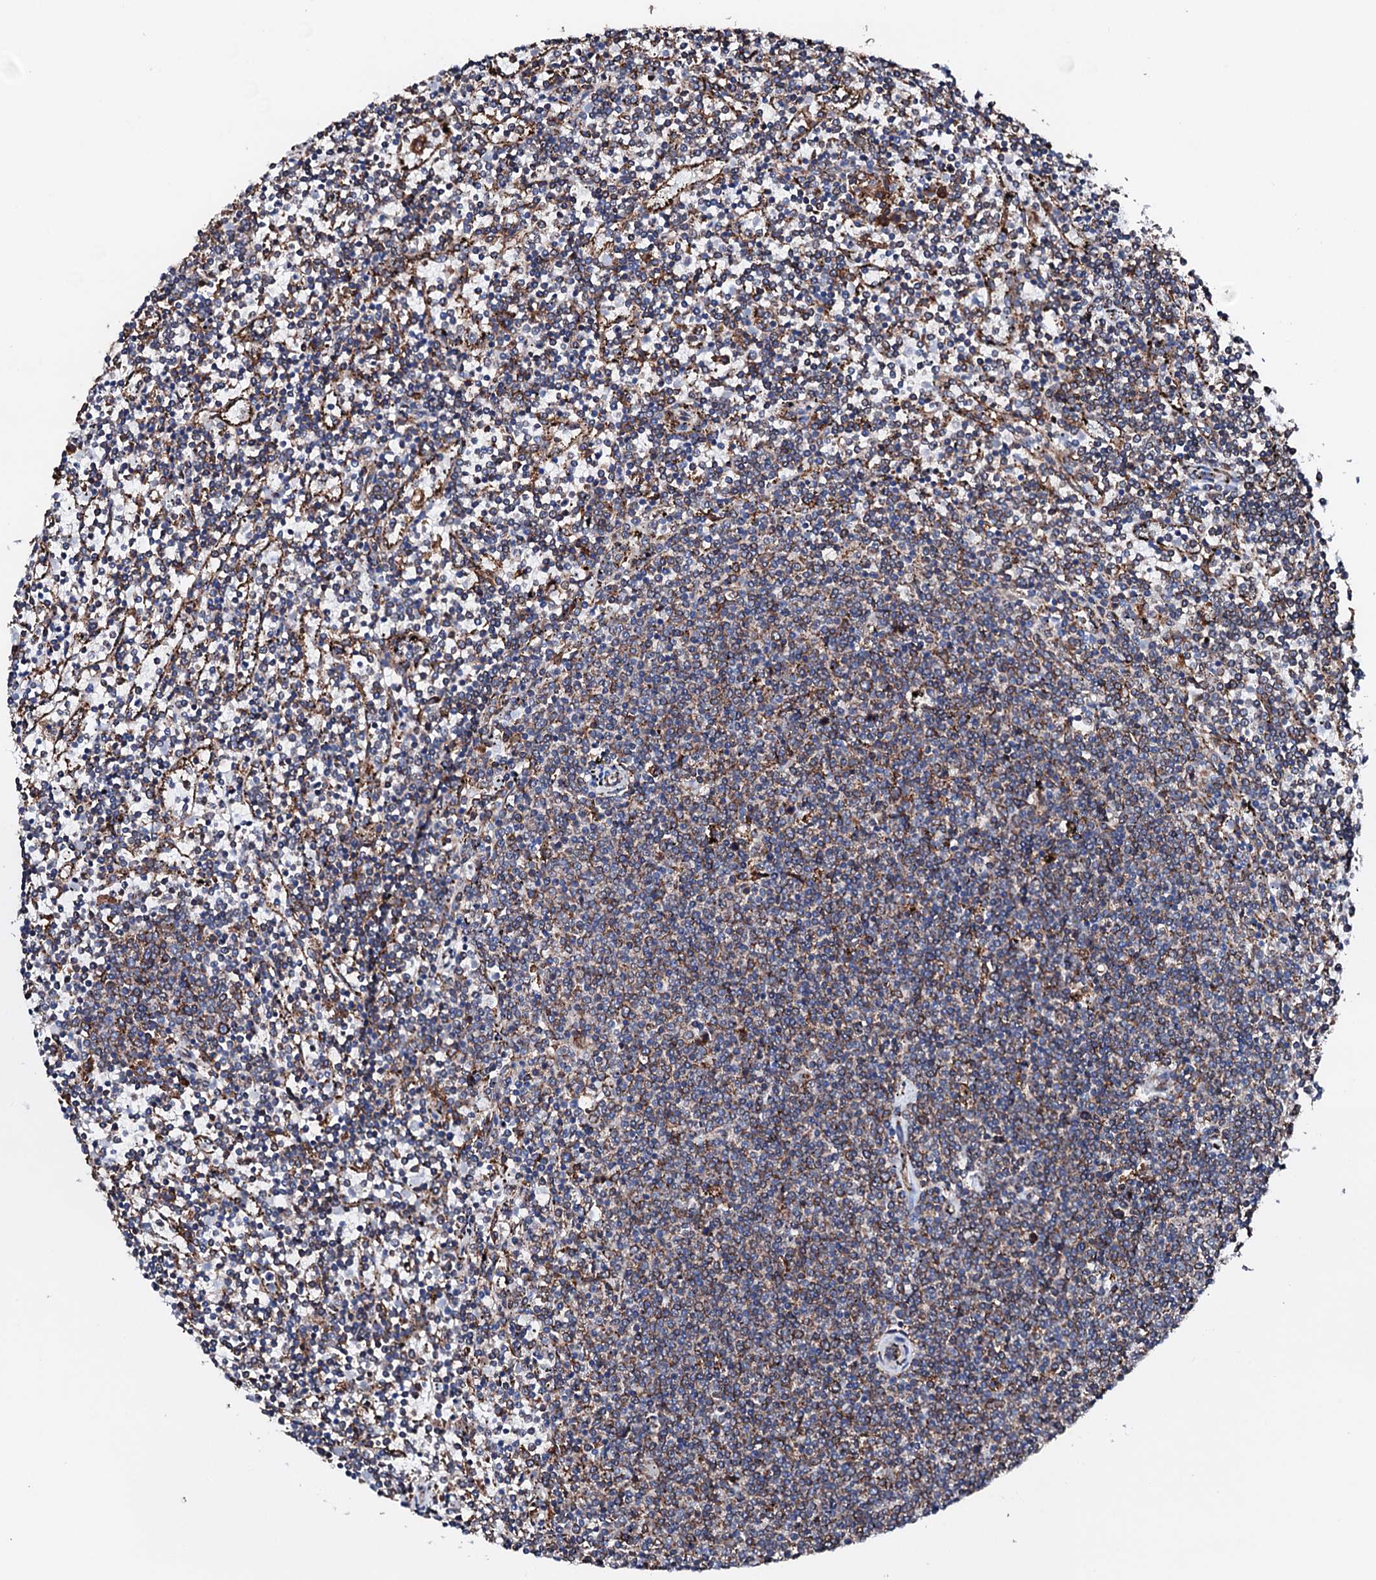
{"staining": {"intensity": "moderate", "quantity": "25%-75%", "location": "cytoplasmic/membranous"}, "tissue": "lymphoma", "cell_type": "Tumor cells", "image_type": "cancer", "snomed": [{"axis": "morphology", "description": "Malignant lymphoma, non-Hodgkin's type, Low grade"}, {"axis": "topography", "description": "Spleen"}], "caption": "Immunohistochemical staining of malignant lymphoma, non-Hodgkin's type (low-grade) exhibits medium levels of moderate cytoplasmic/membranous expression in approximately 25%-75% of tumor cells. Using DAB (3,3'-diaminobenzidine) (brown) and hematoxylin (blue) stains, captured at high magnification using brightfield microscopy.", "gene": "AMDHD1", "patient": {"sex": "female", "age": 50}}